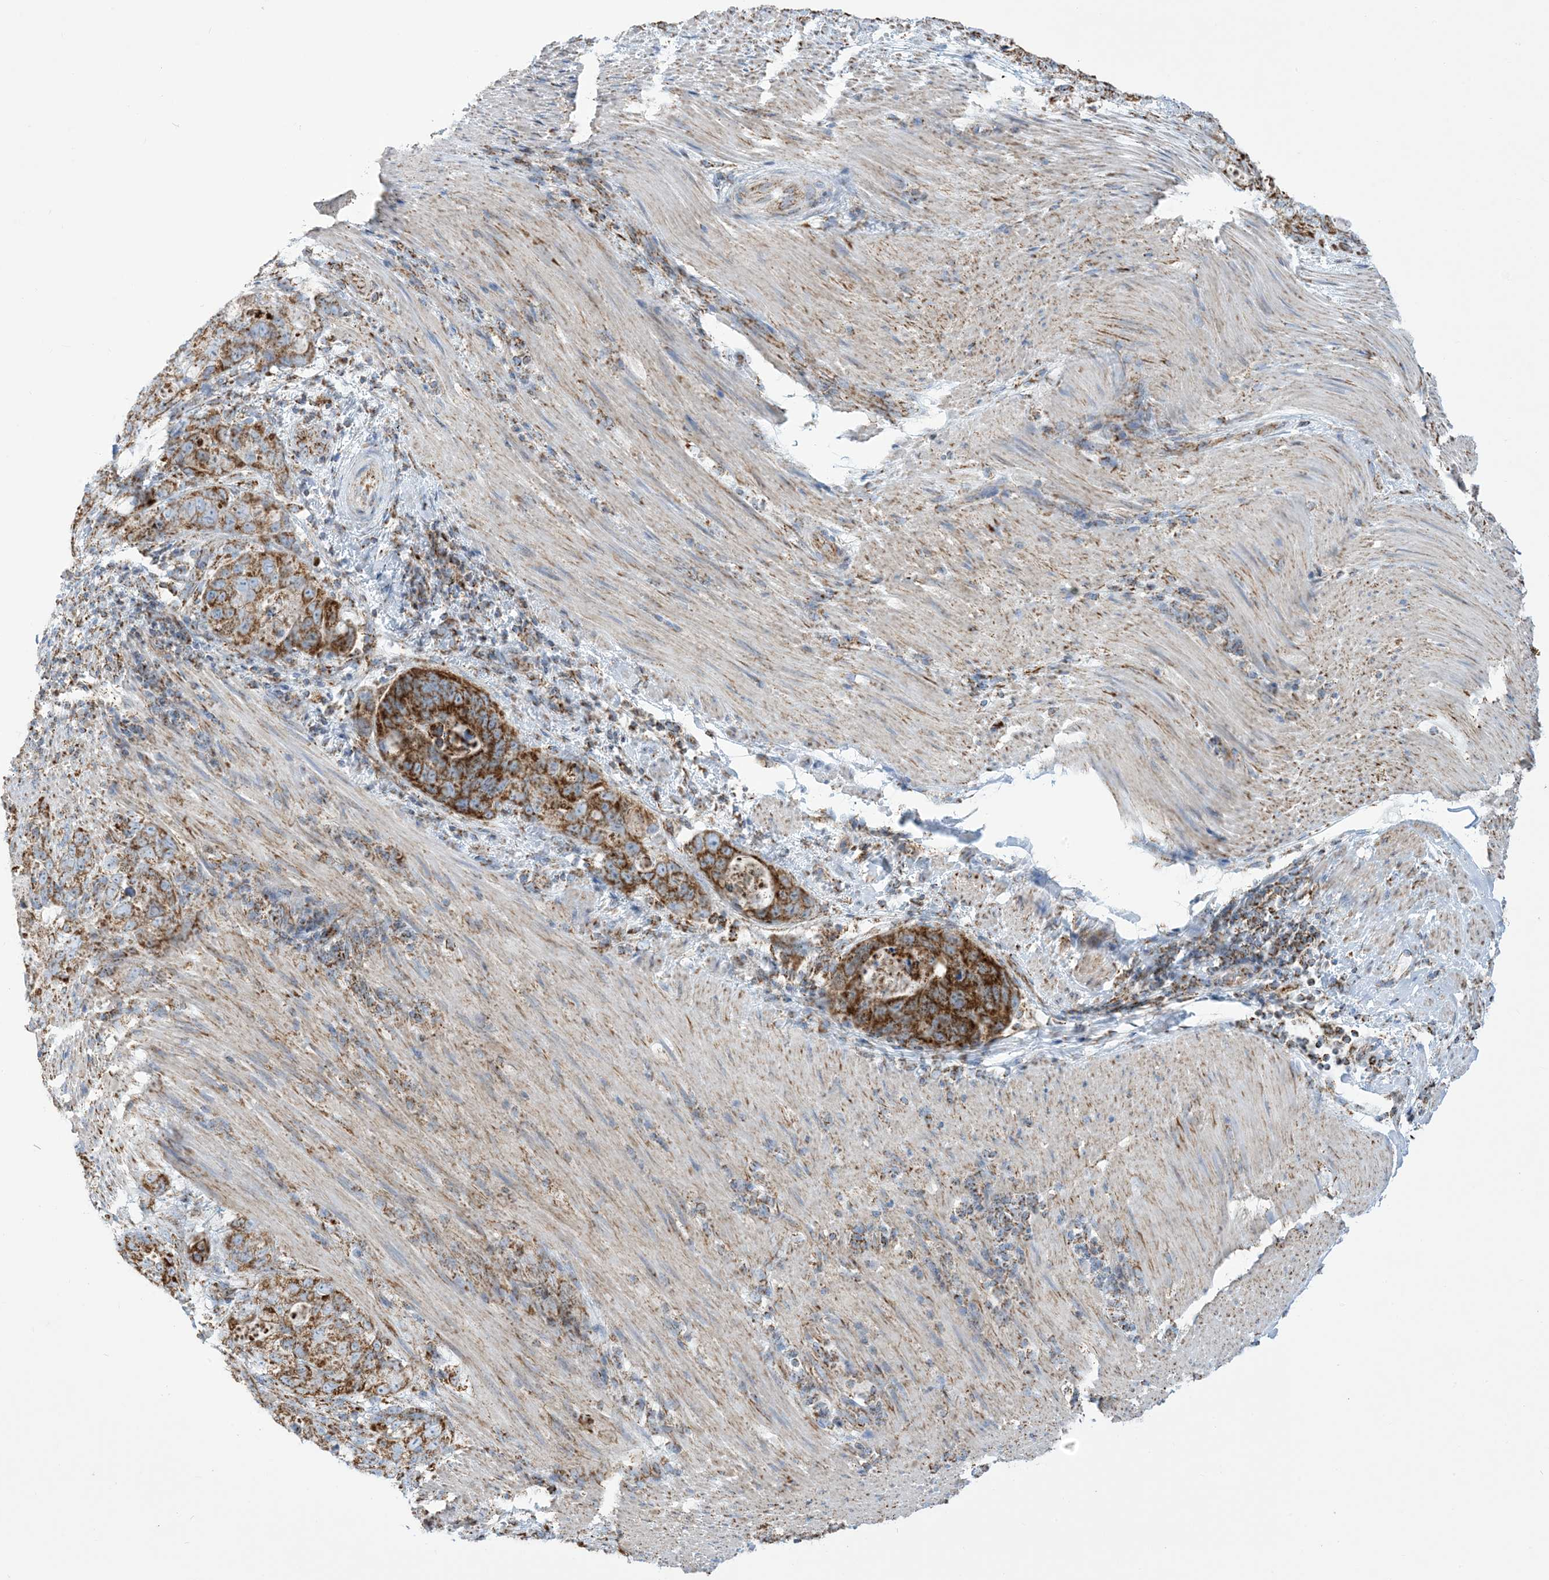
{"staining": {"intensity": "strong", "quantity": ">75%", "location": "cytoplasmic/membranous"}, "tissue": "stomach cancer", "cell_type": "Tumor cells", "image_type": "cancer", "snomed": [{"axis": "morphology", "description": "Normal tissue, NOS"}, {"axis": "morphology", "description": "Adenocarcinoma, NOS"}, {"axis": "topography", "description": "Stomach"}], "caption": "Immunohistochemistry image of stomach cancer stained for a protein (brown), which exhibits high levels of strong cytoplasmic/membranous staining in approximately >75% of tumor cells.", "gene": "SAMM50", "patient": {"sex": "female", "age": 89}}